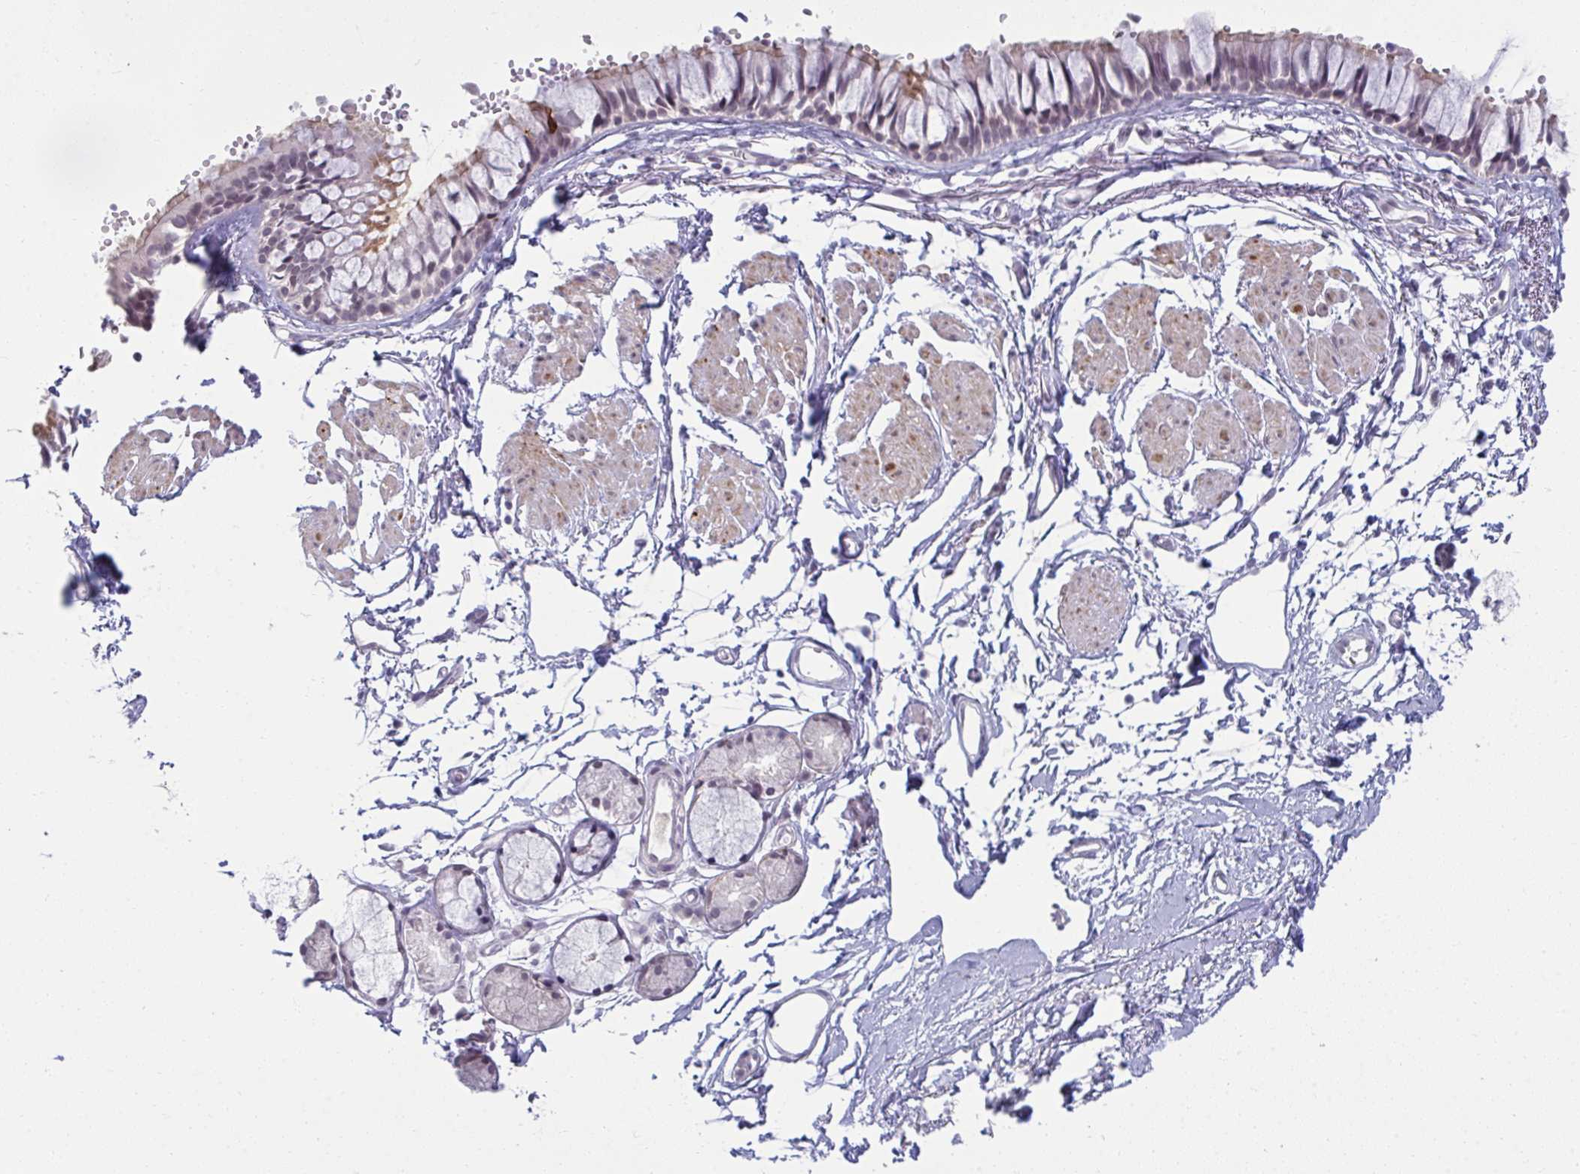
{"staining": {"intensity": "weak", "quantity": "<25%", "location": "cytoplasmic/membranous"}, "tissue": "bronchus", "cell_type": "Respiratory epithelial cells", "image_type": "normal", "snomed": [{"axis": "morphology", "description": "Normal tissue, NOS"}, {"axis": "topography", "description": "Cartilage tissue"}, {"axis": "topography", "description": "Bronchus"}, {"axis": "topography", "description": "Peripheral nerve tissue"}], "caption": "Bronchus was stained to show a protein in brown. There is no significant expression in respiratory epithelial cells. (IHC, brightfield microscopy, high magnification).", "gene": "RNASEH1", "patient": {"sex": "female", "age": 59}}